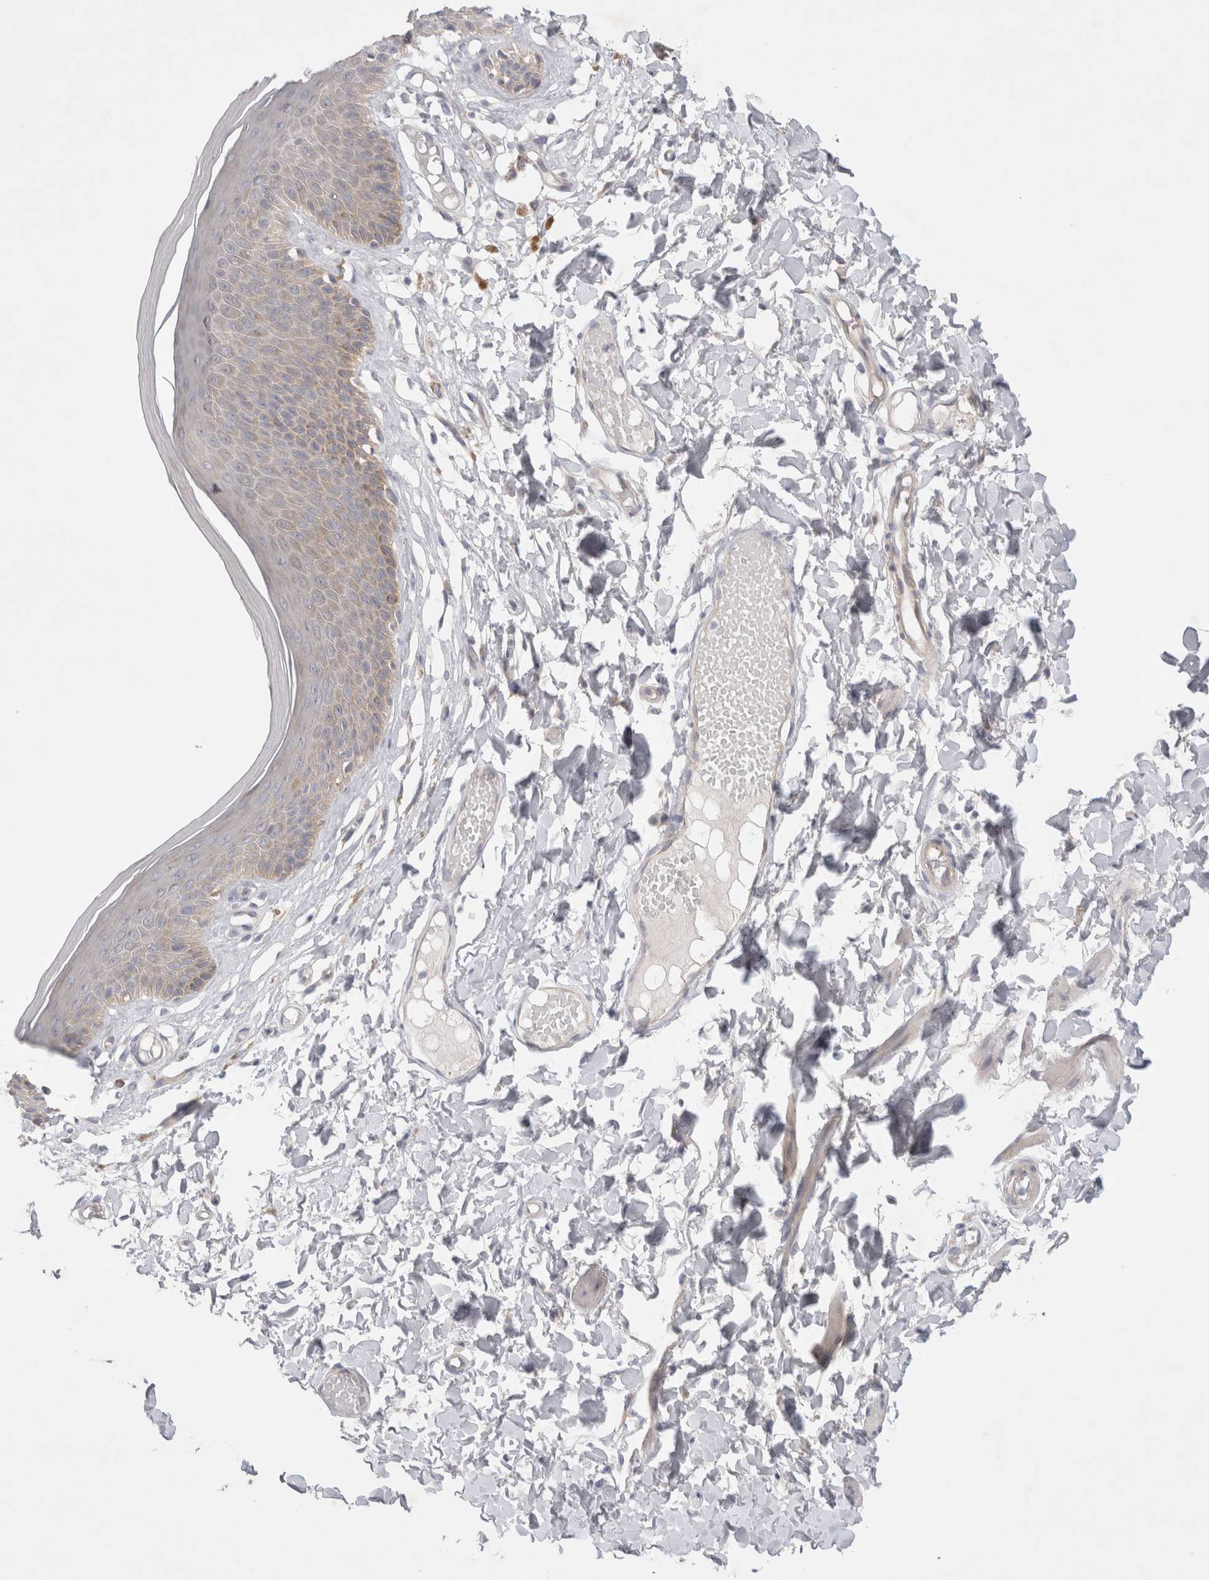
{"staining": {"intensity": "moderate", "quantity": "25%-75%", "location": "cytoplasmic/membranous"}, "tissue": "skin", "cell_type": "Epidermal cells", "image_type": "normal", "snomed": [{"axis": "morphology", "description": "Normal tissue, NOS"}, {"axis": "topography", "description": "Vulva"}], "caption": "About 25%-75% of epidermal cells in benign skin show moderate cytoplasmic/membranous protein positivity as visualized by brown immunohistochemical staining.", "gene": "WIPF2", "patient": {"sex": "female", "age": 73}}